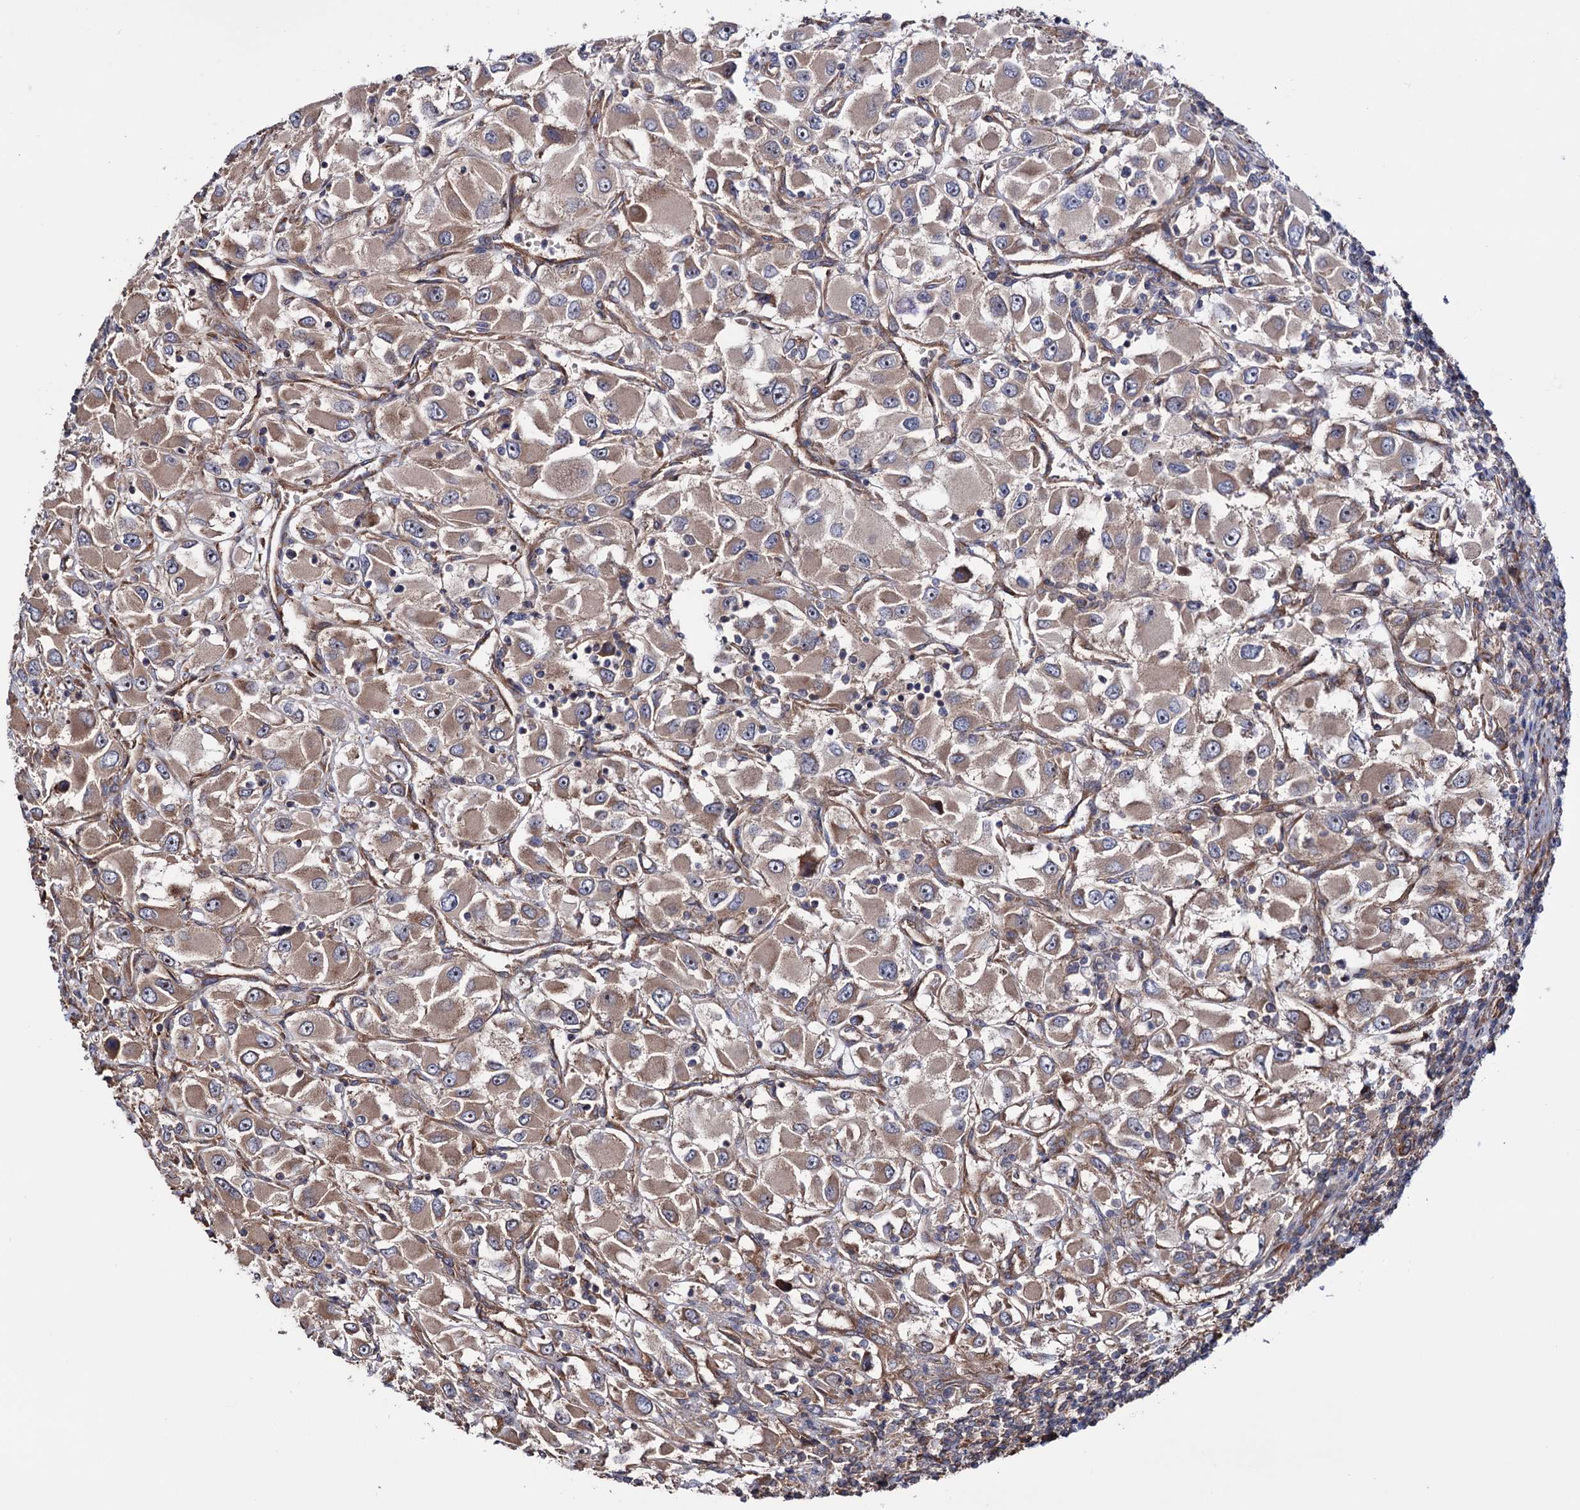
{"staining": {"intensity": "weak", "quantity": ">75%", "location": "cytoplasmic/membranous"}, "tissue": "renal cancer", "cell_type": "Tumor cells", "image_type": "cancer", "snomed": [{"axis": "morphology", "description": "Adenocarcinoma, NOS"}, {"axis": "topography", "description": "Kidney"}], "caption": "High-power microscopy captured an immunohistochemistry micrograph of renal adenocarcinoma, revealing weak cytoplasmic/membranous staining in approximately >75% of tumor cells. Immunohistochemistry (ihc) stains the protein in brown and the nuclei are stained blue.", "gene": "FERMT2", "patient": {"sex": "female", "age": 52}}